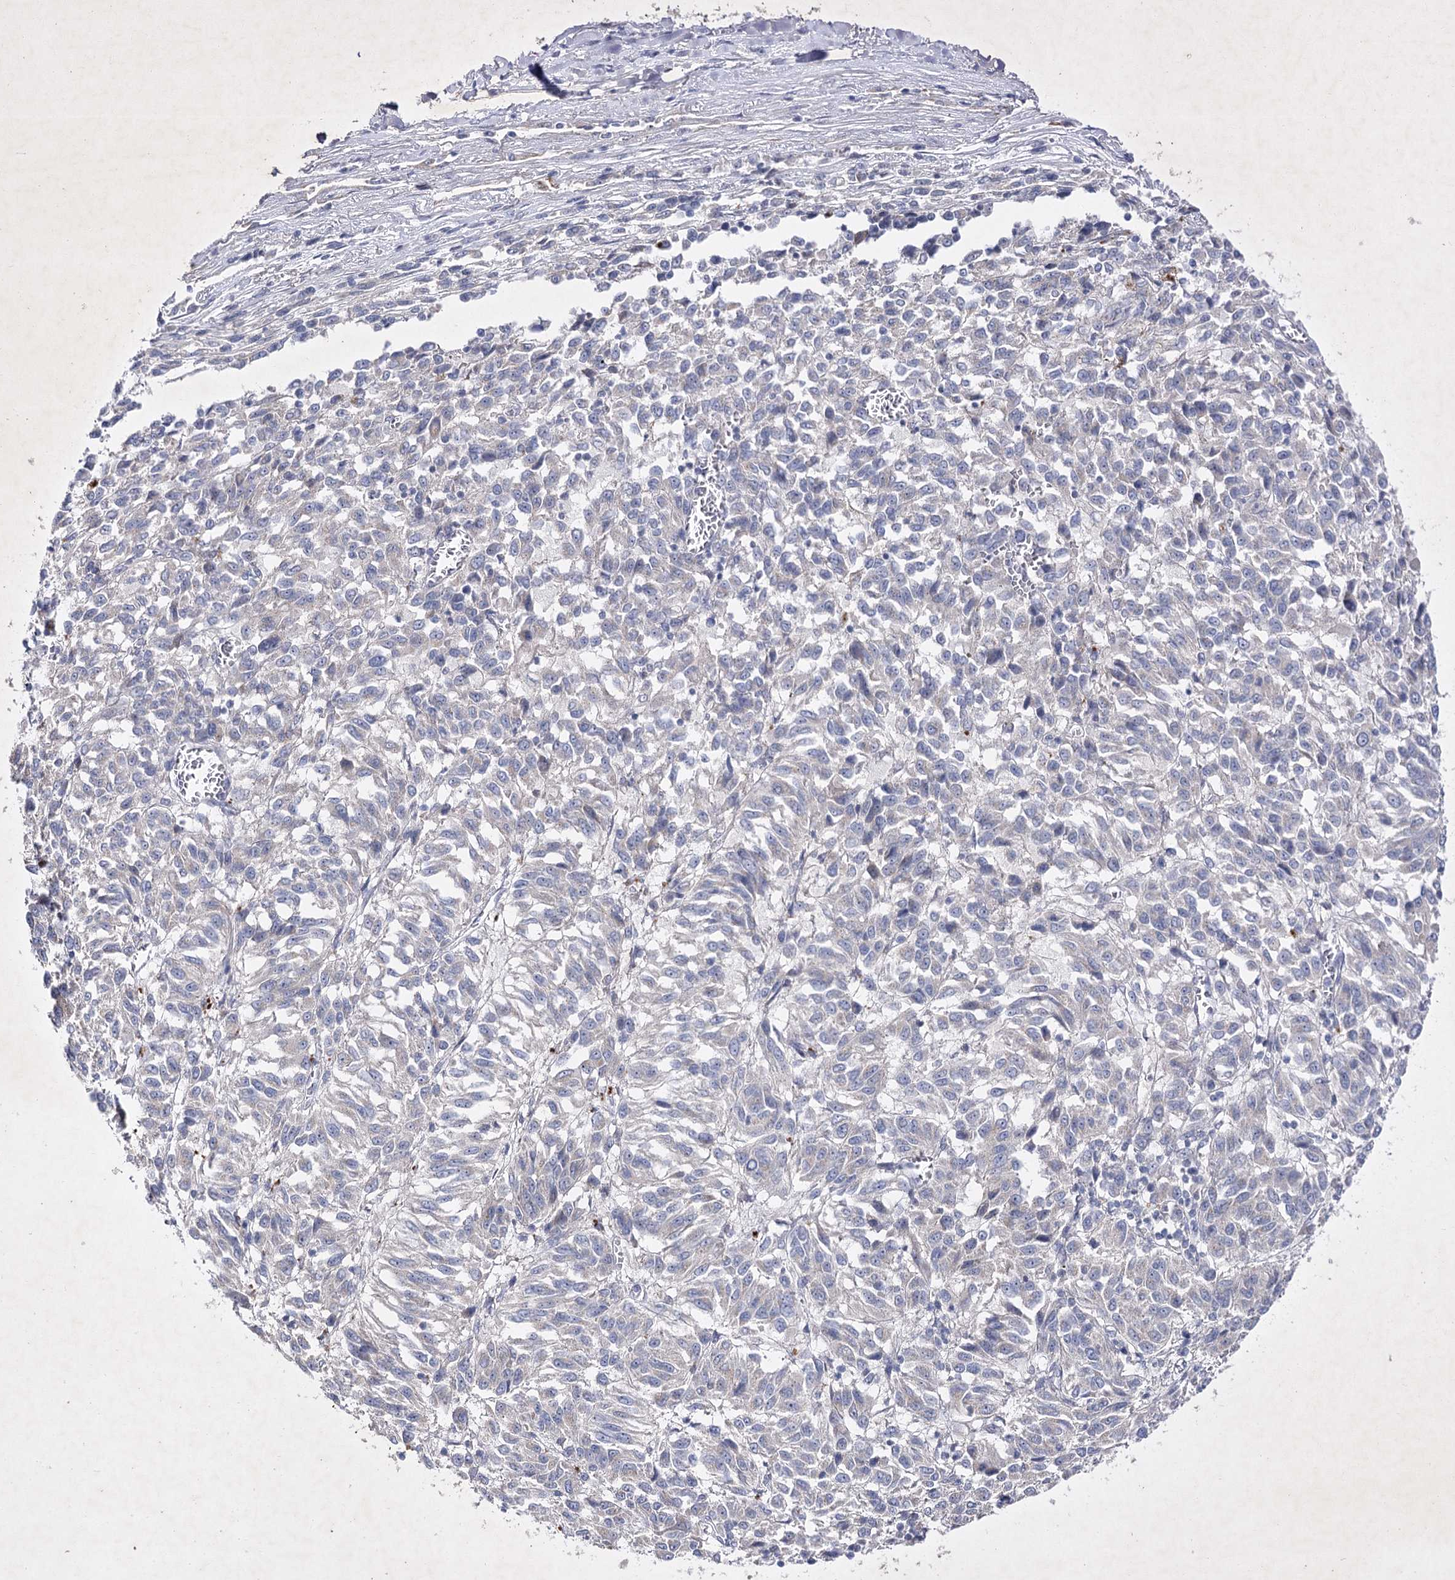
{"staining": {"intensity": "negative", "quantity": "none", "location": "none"}, "tissue": "melanoma", "cell_type": "Tumor cells", "image_type": "cancer", "snomed": [{"axis": "morphology", "description": "Malignant melanoma, Metastatic site"}, {"axis": "topography", "description": "Lung"}], "caption": "A micrograph of malignant melanoma (metastatic site) stained for a protein demonstrates no brown staining in tumor cells.", "gene": "COX15", "patient": {"sex": "male", "age": 64}}